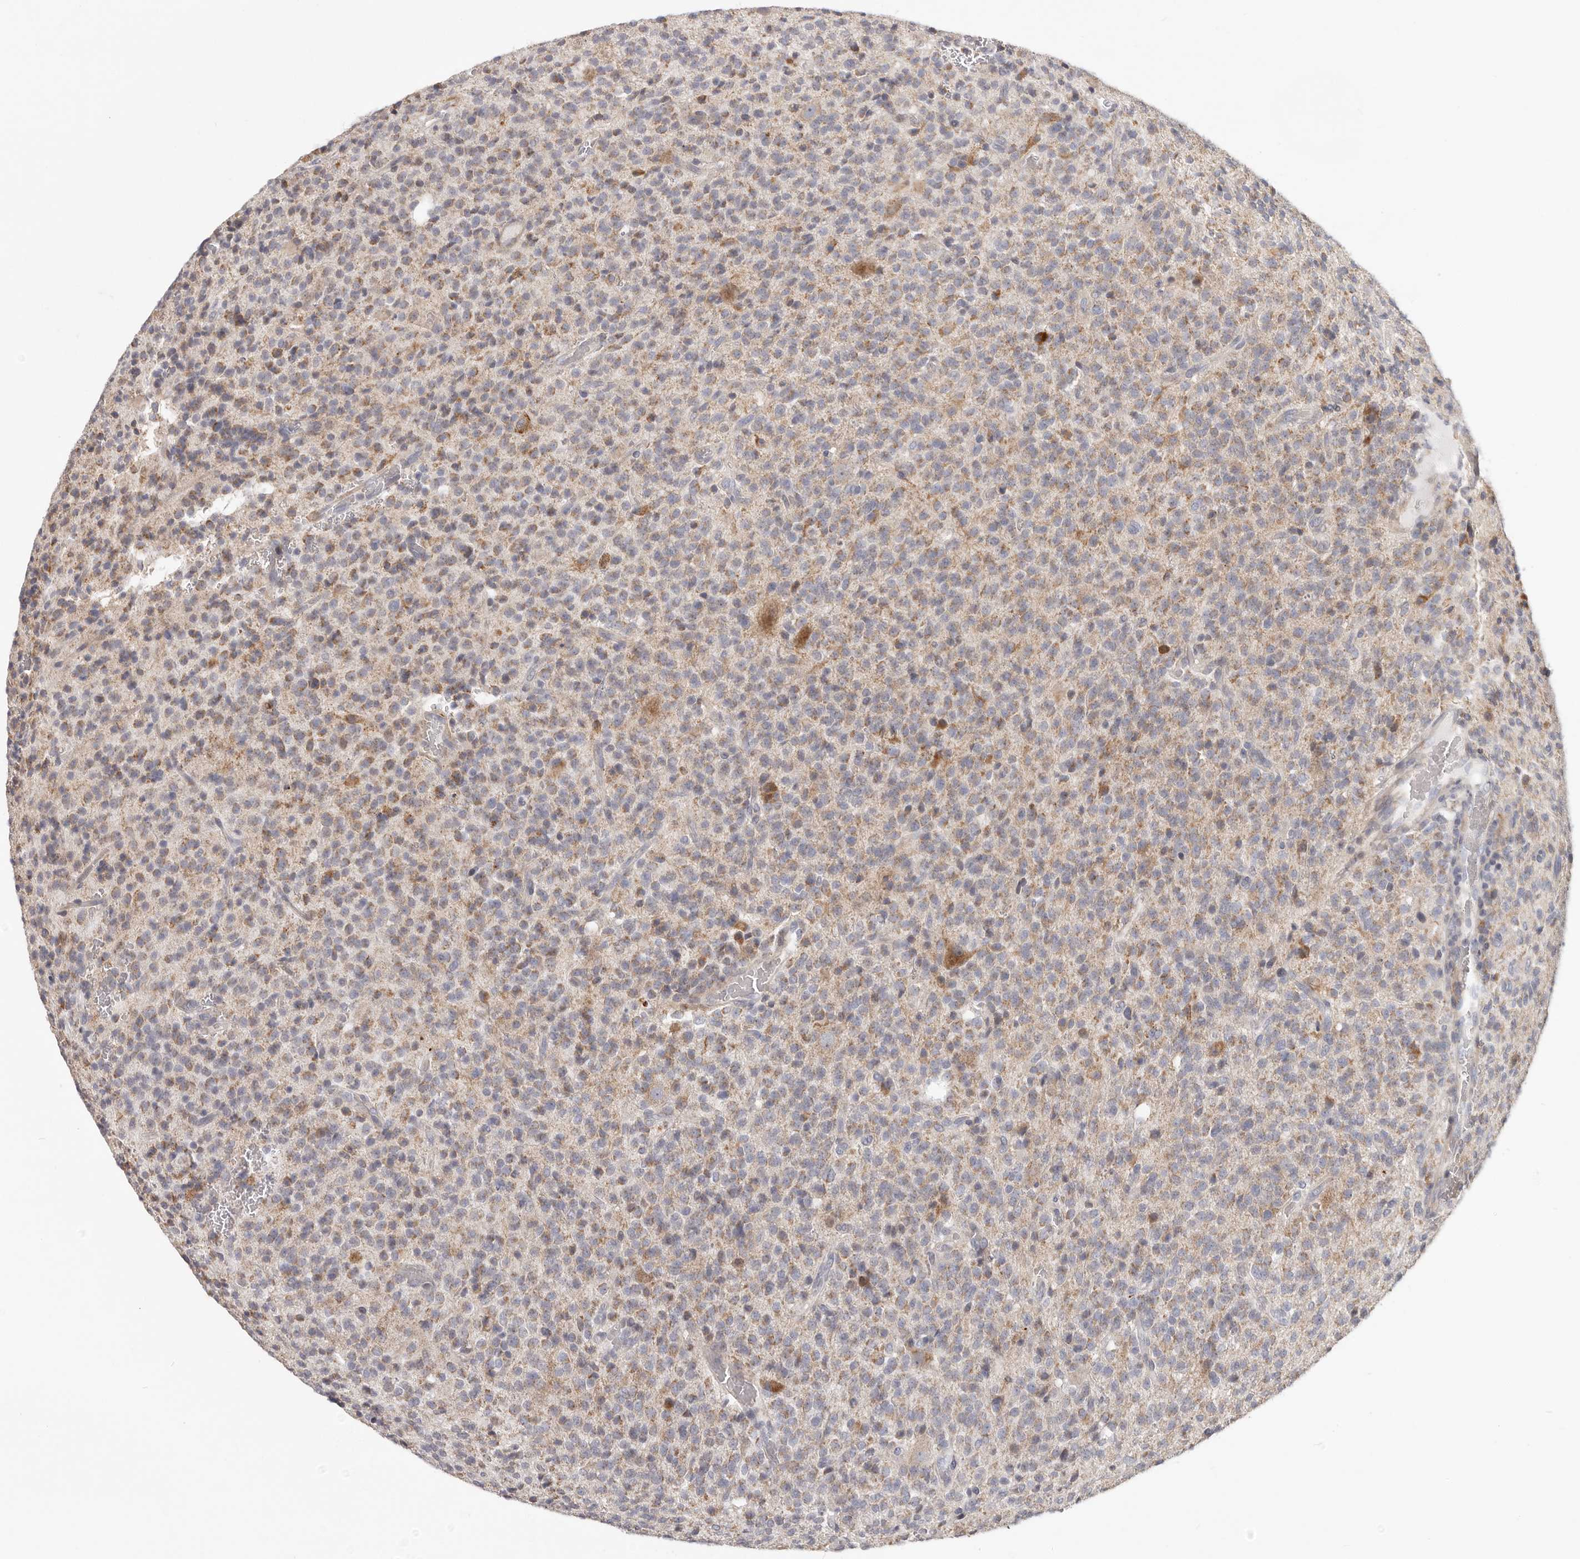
{"staining": {"intensity": "weak", "quantity": "25%-75%", "location": "cytoplasmic/membranous"}, "tissue": "glioma", "cell_type": "Tumor cells", "image_type": "cancer", "snomed": [{"axis": "morphology", "description": "Glioma, malignant, High grade"}, {"axis": "topography", "description": "Brain"}], "caption": "A high-resolution micrograph shows IHC staining of malignant glioma (high-grade), which reveals weak cytoplasmic/membranous staining in approximately 25%-75% of tumor cells.", "gene": "MRPS10", "patient": {"sex": "male", "age": 34}}